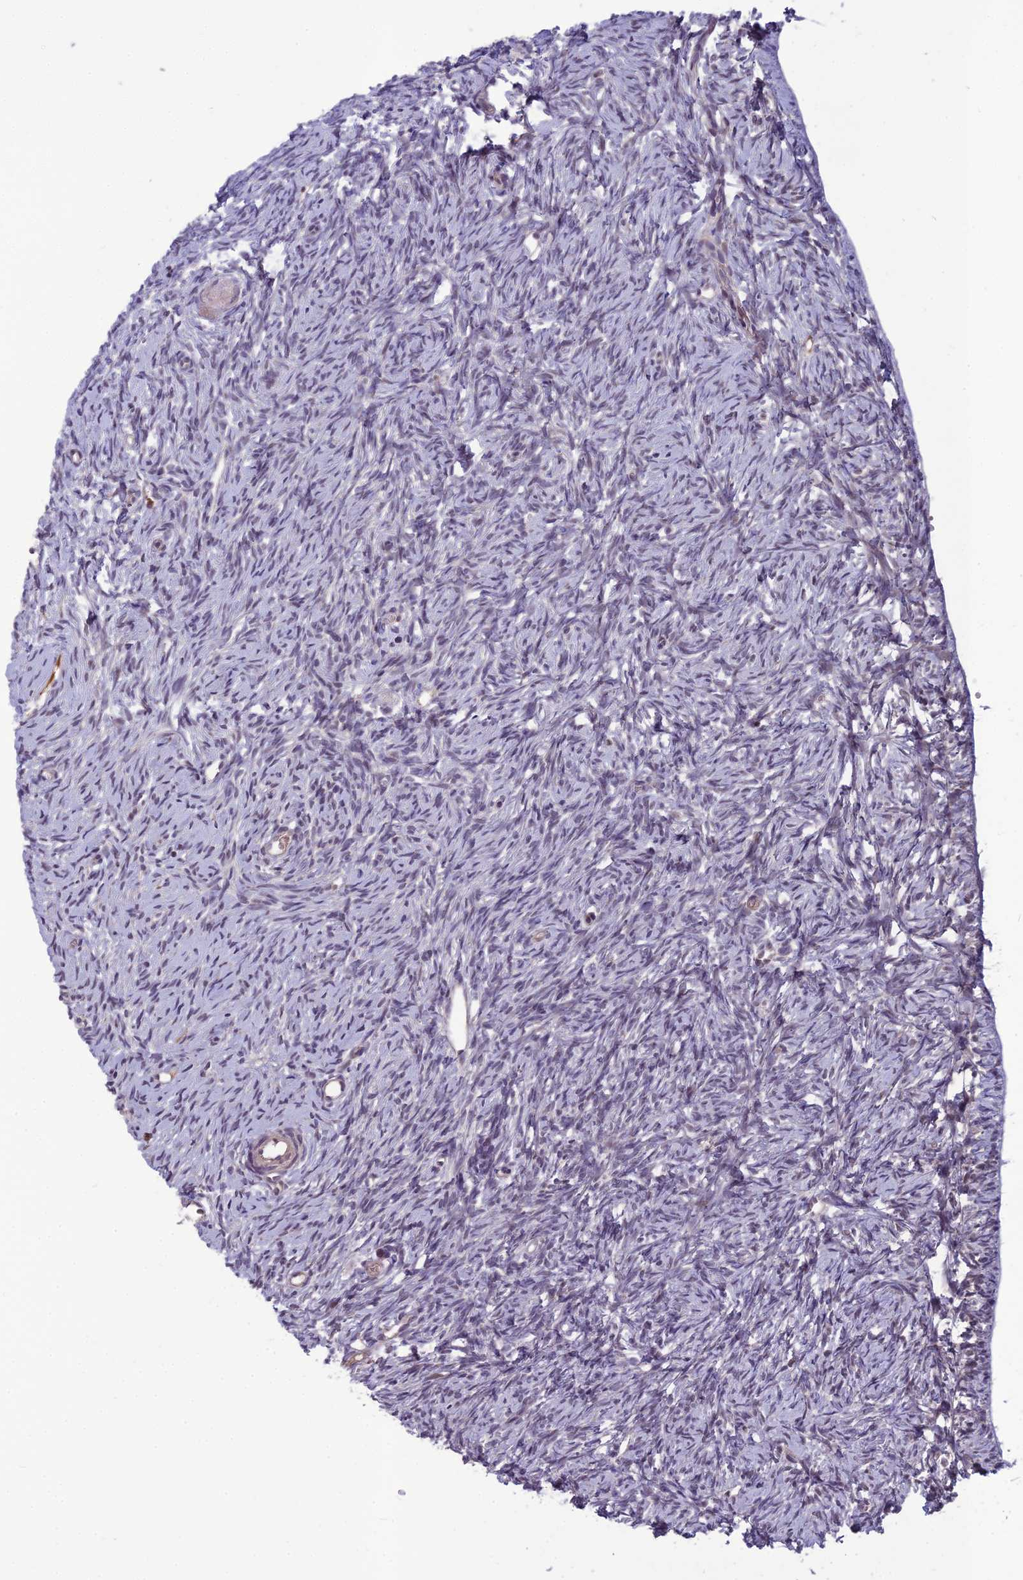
{"staining": {"intensity": "weak", "quantity": ">75%", "location": "cytoplasmic/membranous"}, "tissue": "ovary", "cell_type": "Follicle cells", "image_type": "normal", "snomed": [{"axis": "morphology", "description": "Normal tissue, NOS"}, {"axis": "topography", "description": "Ovary"}], "caption": "Immunohistochemistry image of unremarkable ovary: human ovary stained using immunohistochemistry demonstrates low levels of weak protein expression localized specifically in the cytoplasmic/membranous of follicle cells, appearing as a cytoplasmic/membranous brown color.", "gene": "FBRS", "patient": {"sex": "female", "age": 51}}